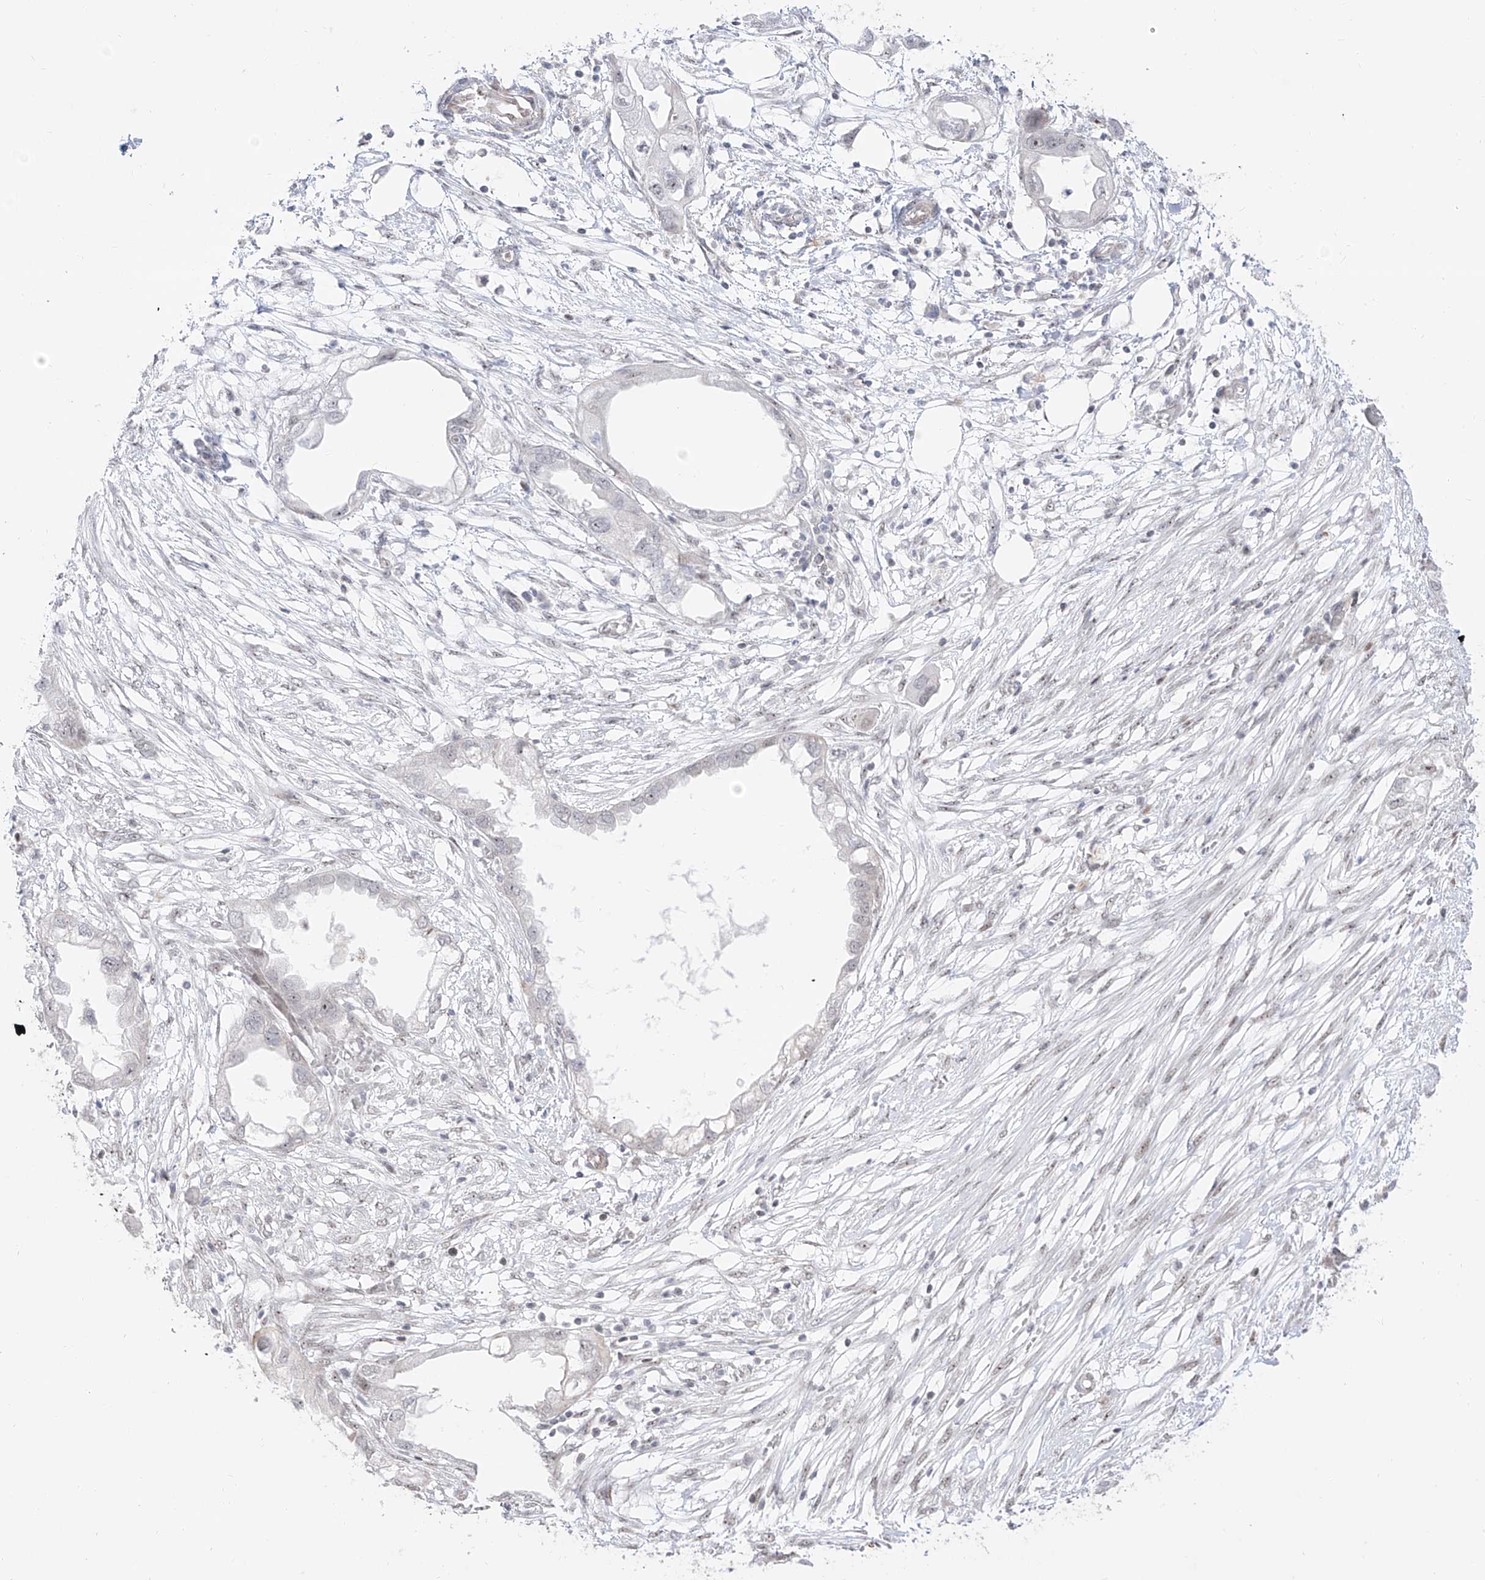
{"staining": {"intensity": "negative", "quantity": "none", "location": "none"}, "tissue": "endometrial cancer", "cell_type": "Tumor cells", "image_type": "cancer", "snomed": [{"axis": "morphology", "description": "Adenocarcinoma, NOS"}, {"axis": "morphology", "description": "Adenocarcinoma, metastatic, NOS"}, {"axis": "topography", "description": "Adipose tissue"}, {"axis": "topography", "description": "Endometrium"}], "caption": "Immunohistochemical staining of endometrial cancer (metastatic adenocarcinoma) shows no significant positivity in tumor cells.", "gene": "ZNF180", "patient": {"sex": "female", "age": 67}}